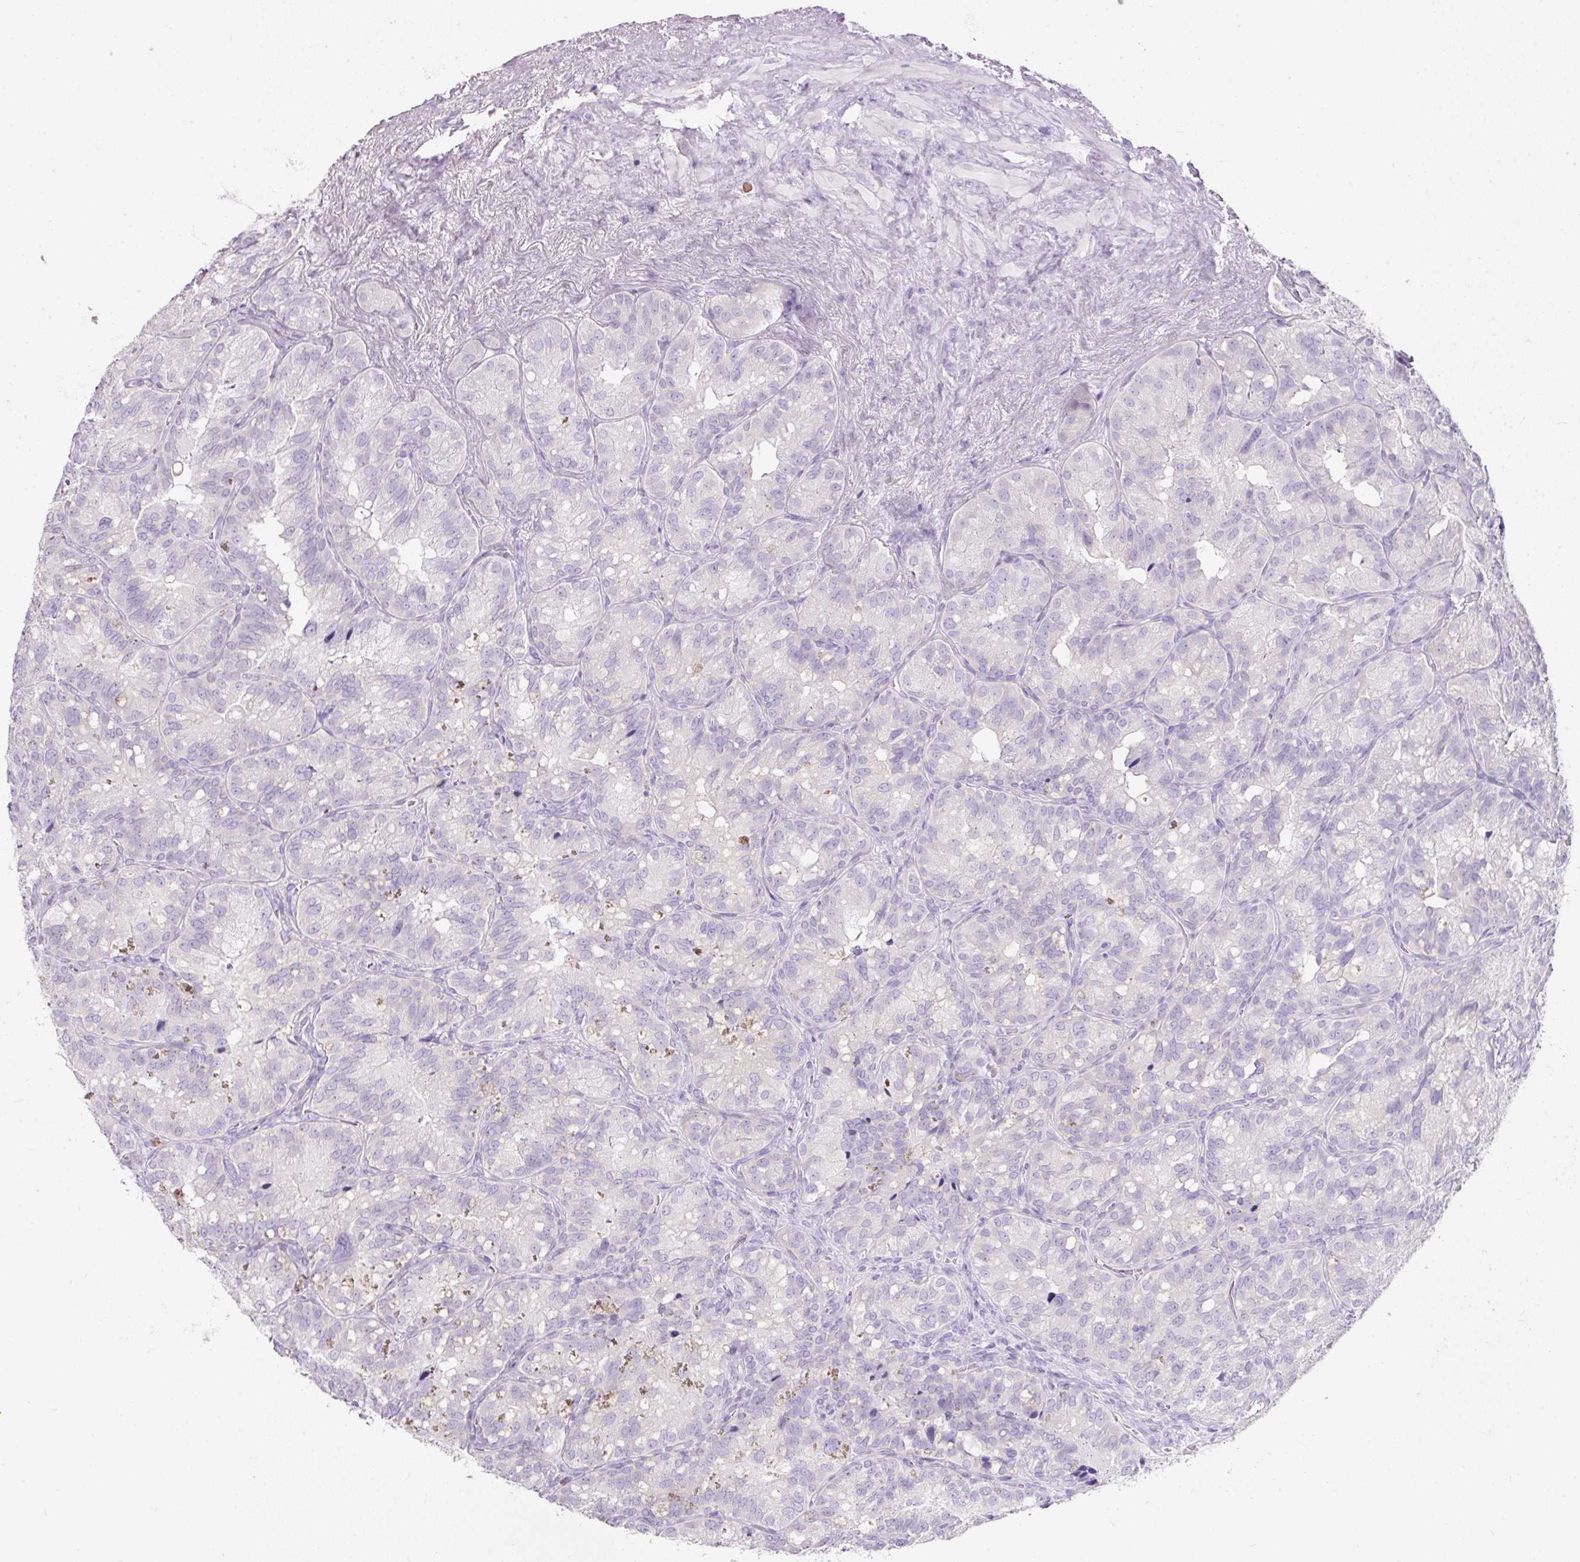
{"staining": {"intensity": "negative", "quantity": "none", "location": "none"}, "tissue": "seminal vesicle", "cell_type": "Glandular cells", "image_type": "normal", "snomed": [{"axis": "morphology", "description": "Normal tissue, NOS"}, {"axis": "topography", "description": "Seminal veicle"}], "caption": "Photomicrograph shows no significant protein staining in glandular cells of benign seminal vesicle.", "gene": "SLC2A2", "patient": {"sex": "male", "age": 69}}